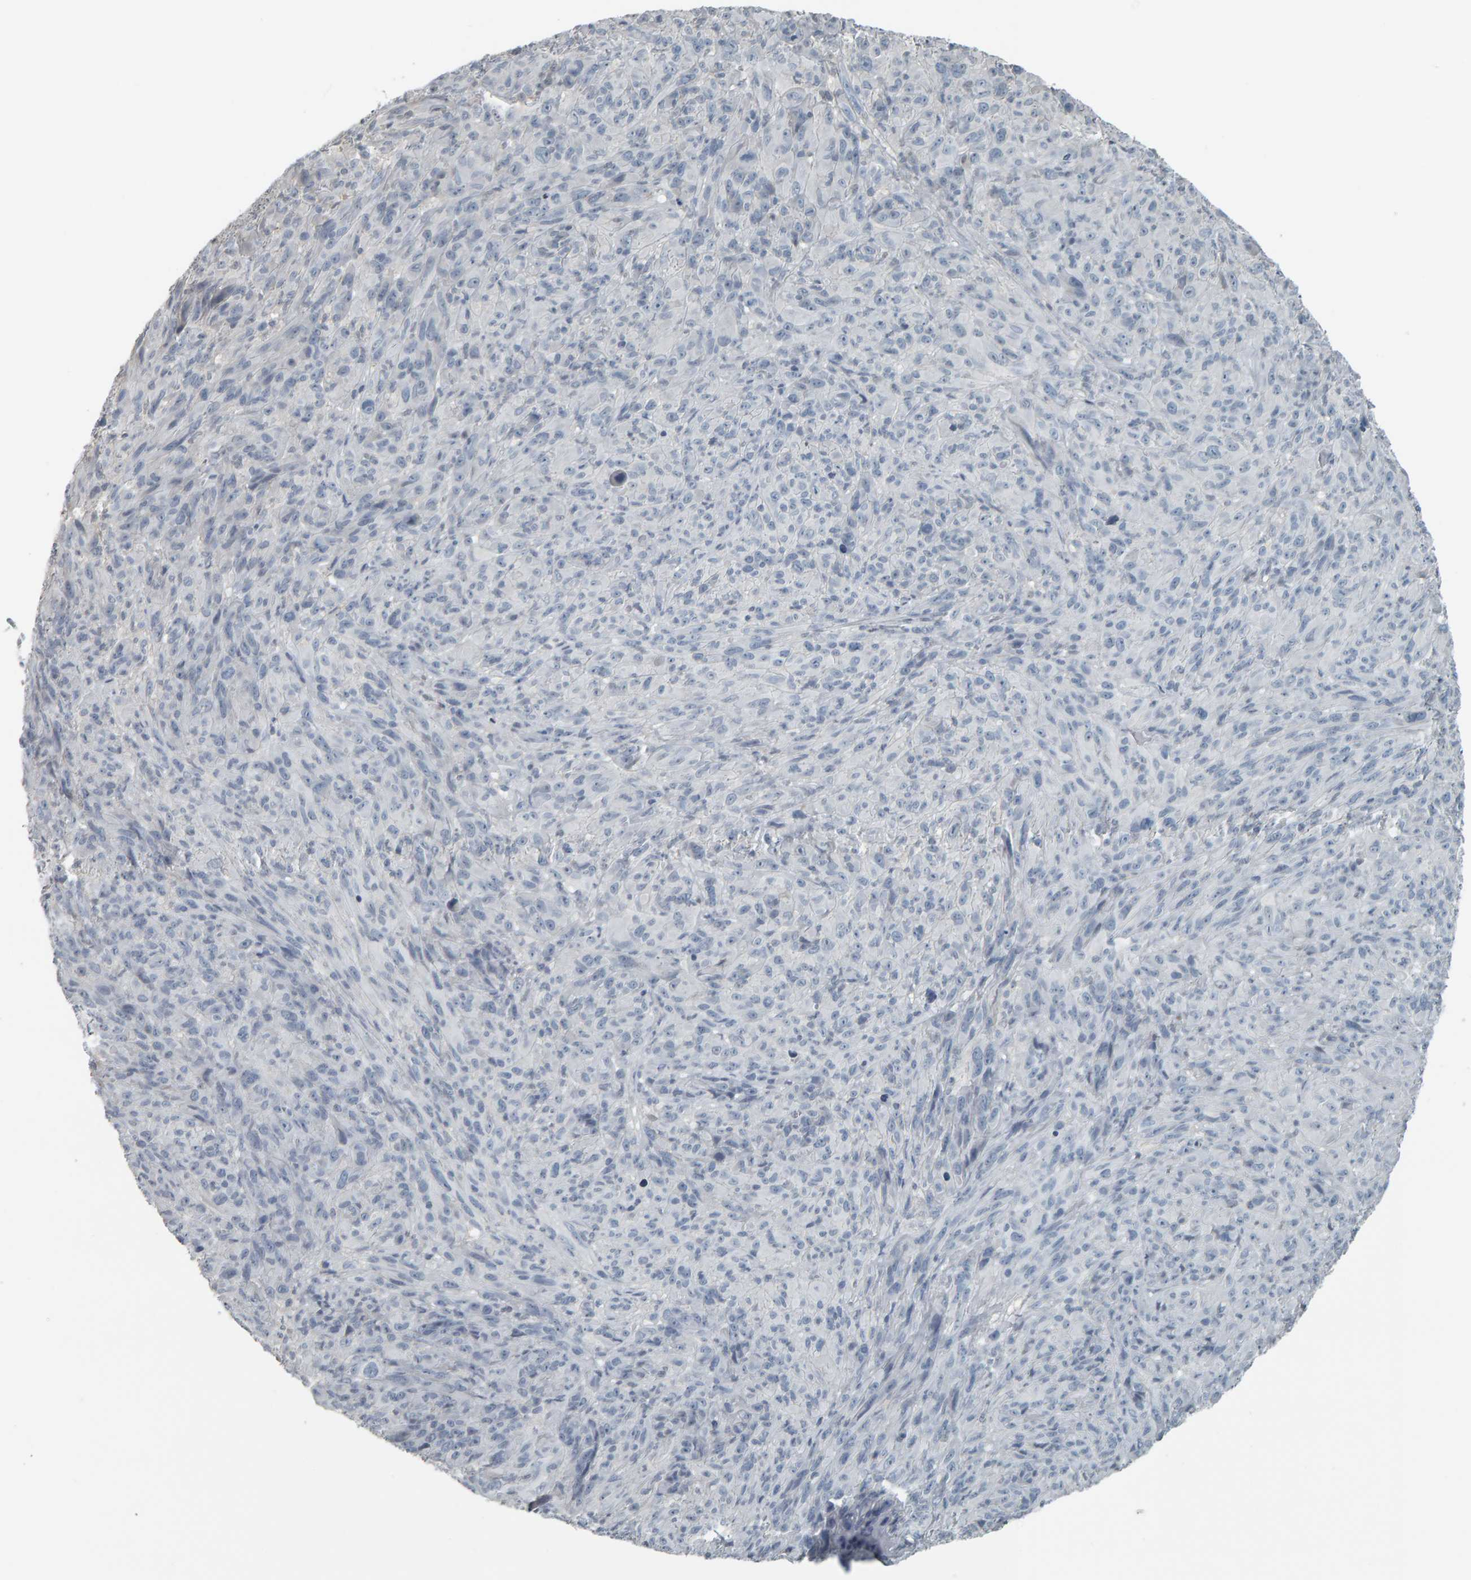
{"staining": {"intensity": "negative", "quantity": "none", "location": "none"}, "tissue": "melanoma", "cell_type": "Tumor cells", "image_type": "cancer", "snomed": [{"axis": "morphology", "description": "Malignant melanoma, NOS"}, {"axis": "topography", "description": "Skin of head"}], "caption": "An immunohistochemistry image of melanoma is shown. There is no staining in tumor cells of melanoma.", "gene": "PYY", "patient": {"sex": "male", "age": 96}}